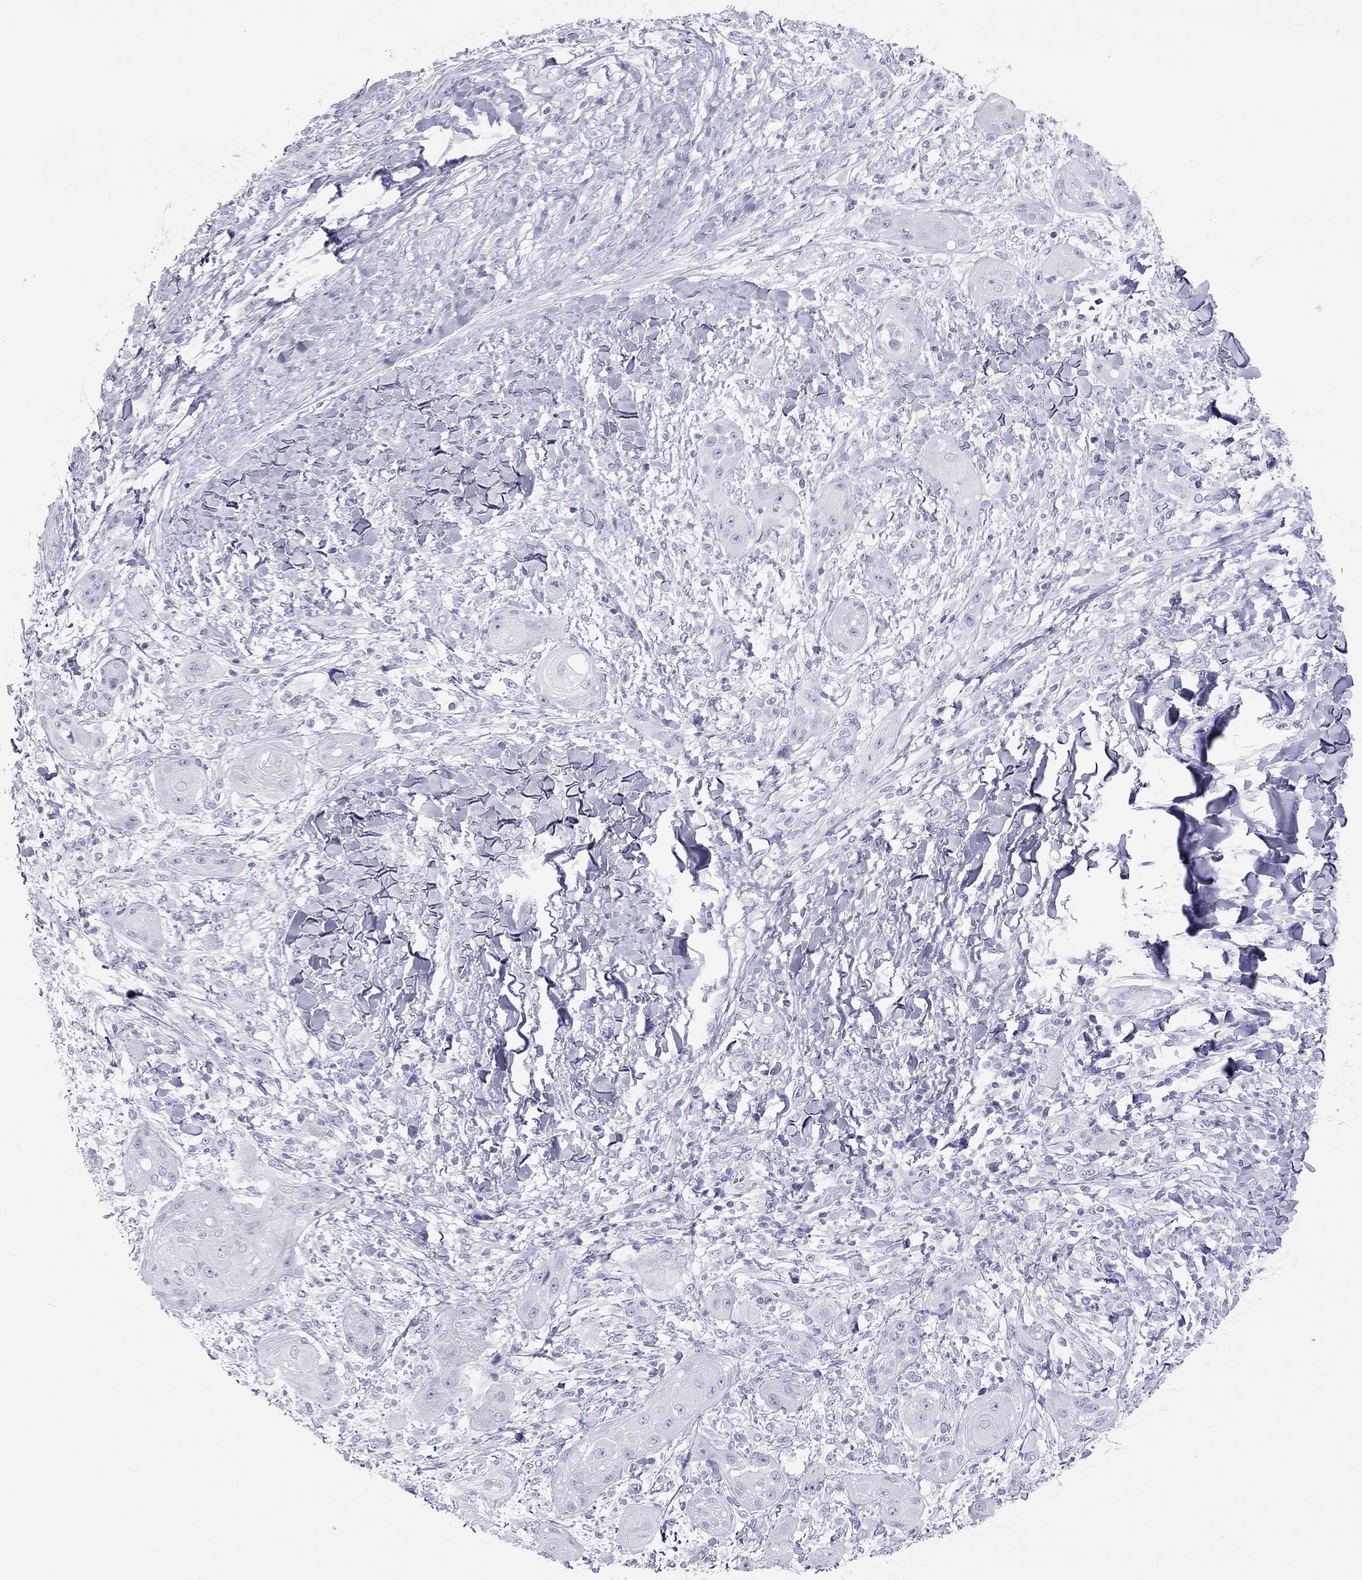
{"staining": {"intensity": "negative", "quantity": "none", "location": "none"}, "tissue": "skin cancer", "cell_type": "Tumor cells", "image_type": "cancer", "snomed": [{"axis": "morphology", "description": "Squamous cell carcinoma, NOS"}, {"axis": "topography", "description": "Skin"}], "caption": "Skin cancer (squamous cell carcinoma) stained for a protein using immunohistochemistry (IHC) demonstrates no staining tumor cells.", "gene": "KLRG1", "patient": {"sex": "male", "age": 62}}